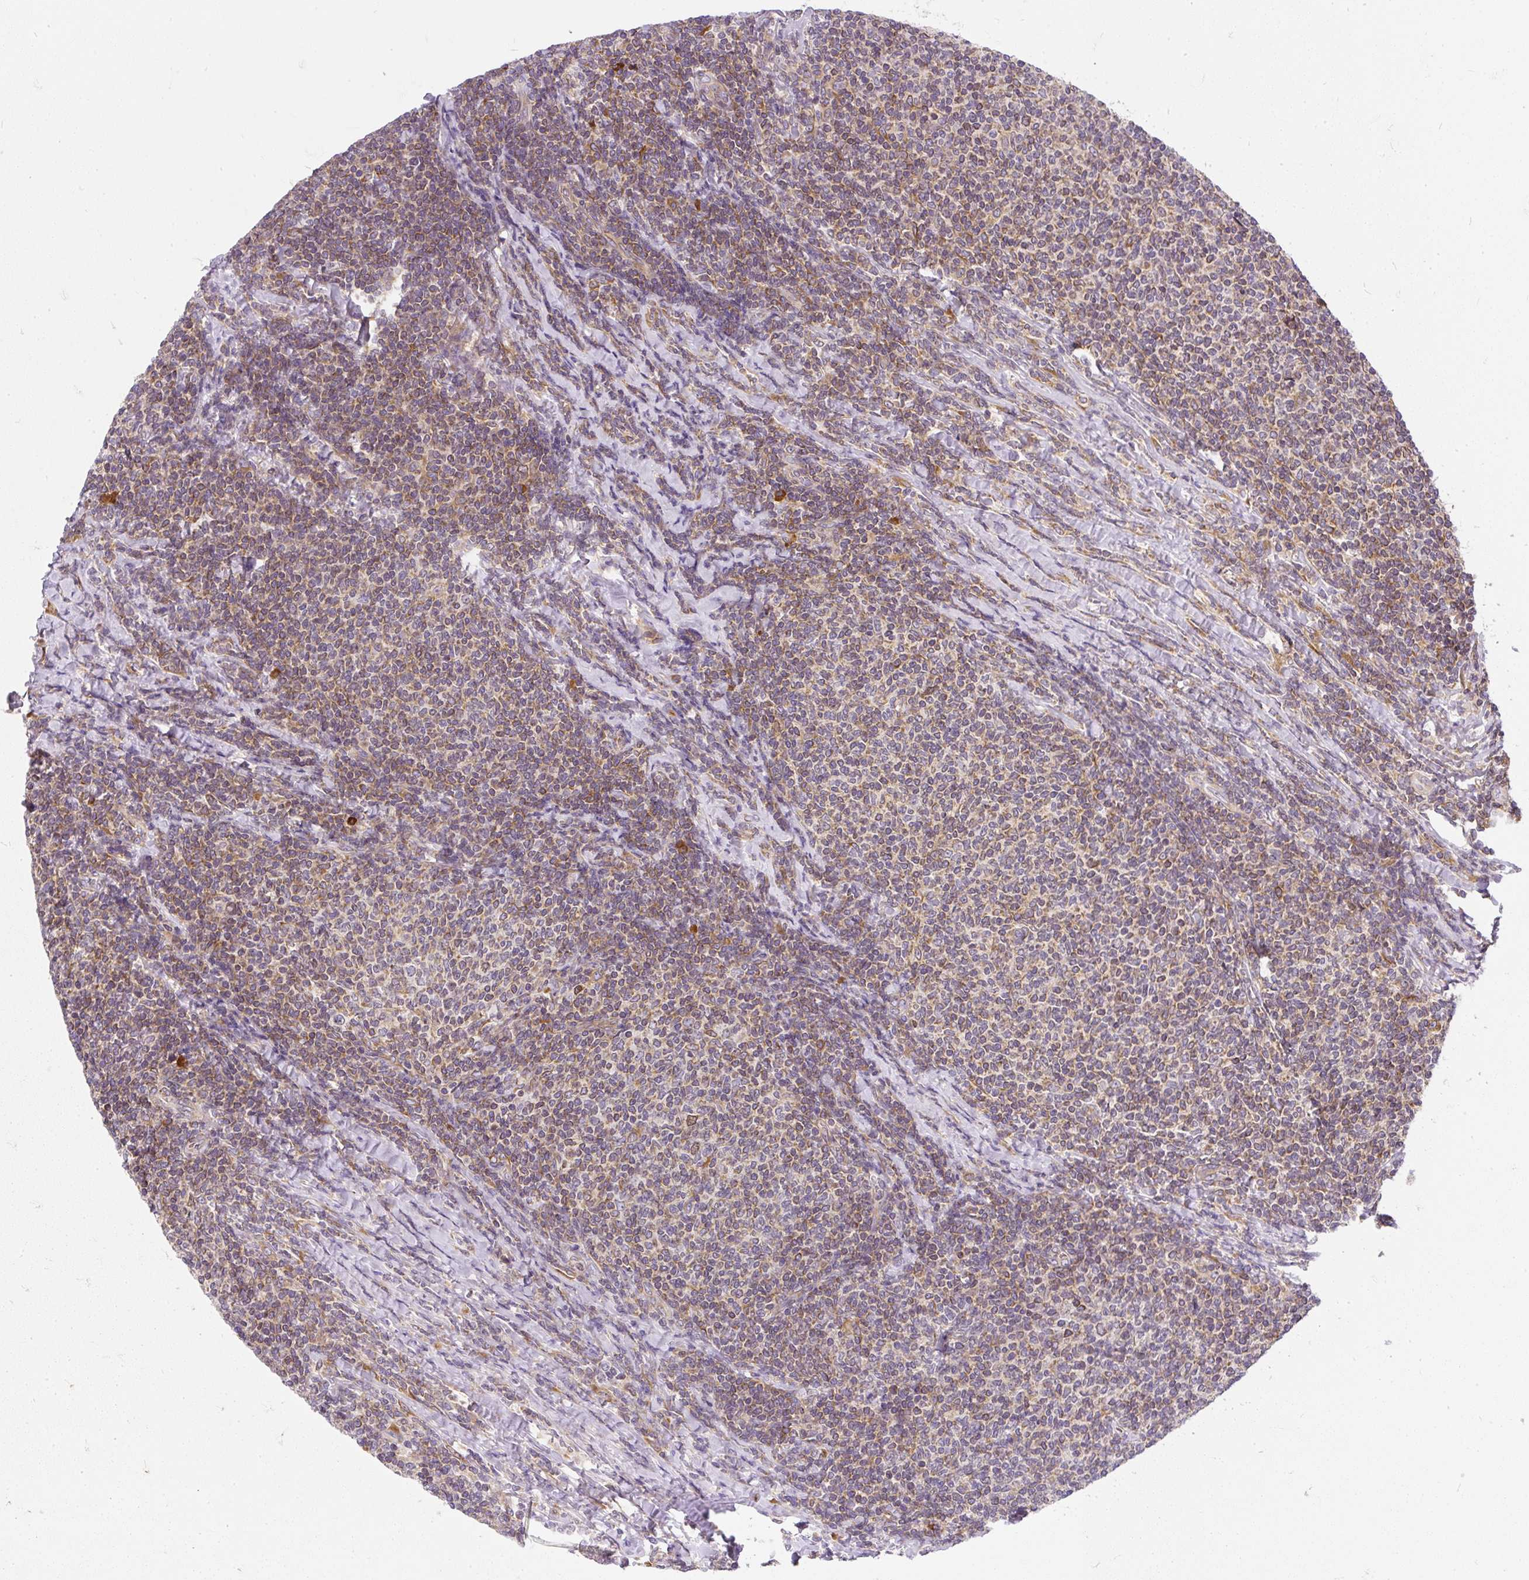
{"staining": {"intensity": "moderate", "quantity": "25%-75%", "location": "cytoplasmic/membranous"}, "tissue": "lymphoma", "cell_type": "Tumor cells", "image_type": "cancer", "snomed": [{"axis": "morphology", "description": "Malignant lymphoma, non-Hodgkin's type, Low grade"}, {"axis": "topography", "description": "Lymph node"}], "caption": "The histopathology image reveals a brown stain indicating the presence of a protein in the cytoplasmic/membranous of tumor cells in lymphoma. The protein of interest is shown in brown color, while the nuclei are stained blue.", "gene": "CYP20A1", "patient": {"sex": "male", "age": 52}}